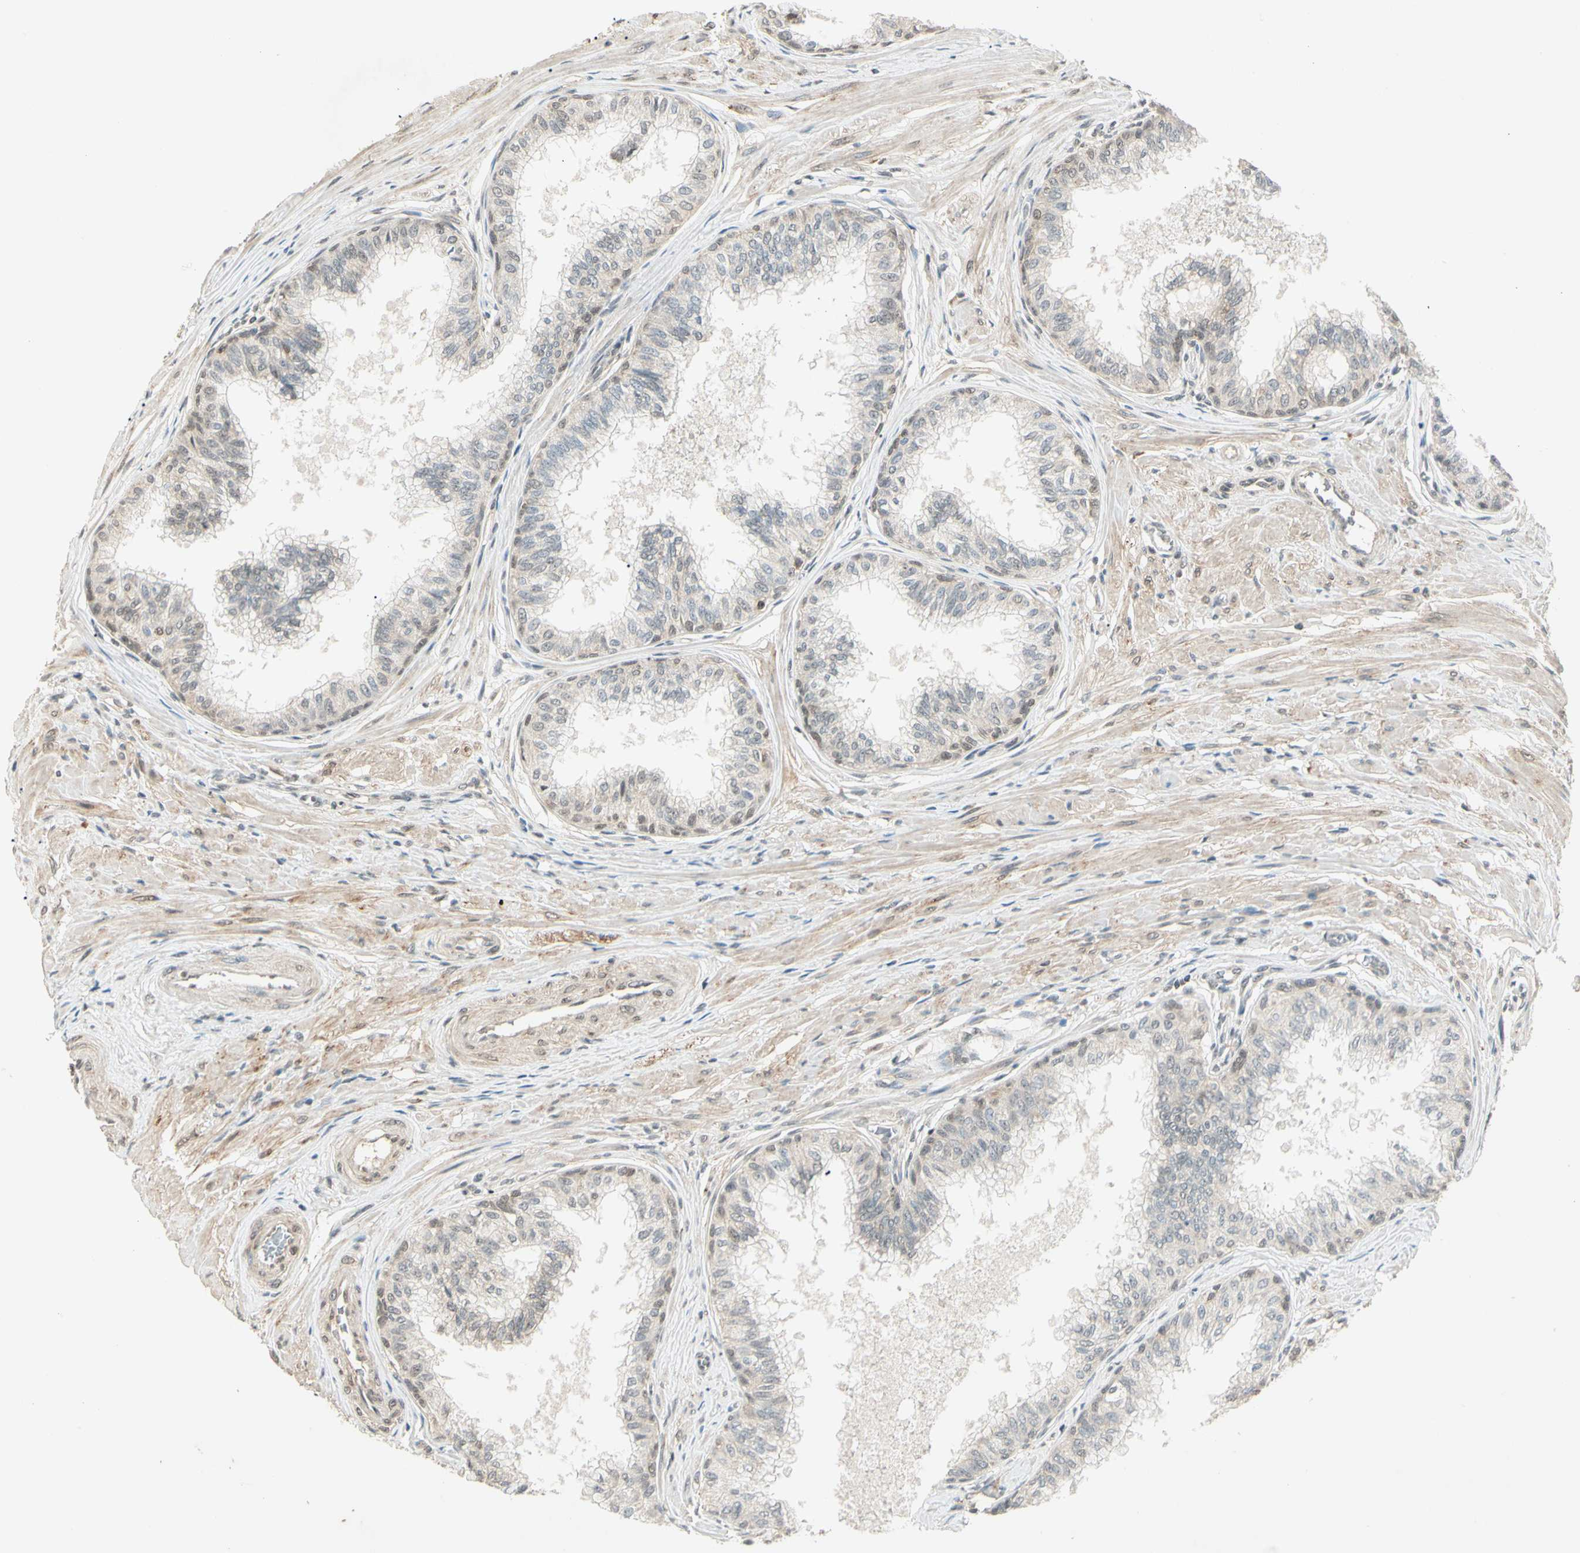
{"staining": {"intensity": "weak", "quantity": ">75%", "location": "cytoplasmic/membranous,nuclear"}, "tissue": "prostate", "cell_type": "Glandular cells", "image_type": "normal", "snomed": [{"axis": "morphology", "description": "Normal tissue, NOS"}, {"axis": "topography", "description": "Prostate"}, {"axis": "topography", "description": "Seminal veicle"}], "caption": "Normal prostate reveals weak cytoplasmic/membranous,nuclear staining in approximately >75% of glandular cells The staining was performed using DAB to visualize the protein expression in brown, while the nuclei were stained in blue with hematoxylin (Magnification: 20x)..", "gene": "ZSCAN12", "patient": {"sex": "male", "age": 60}}